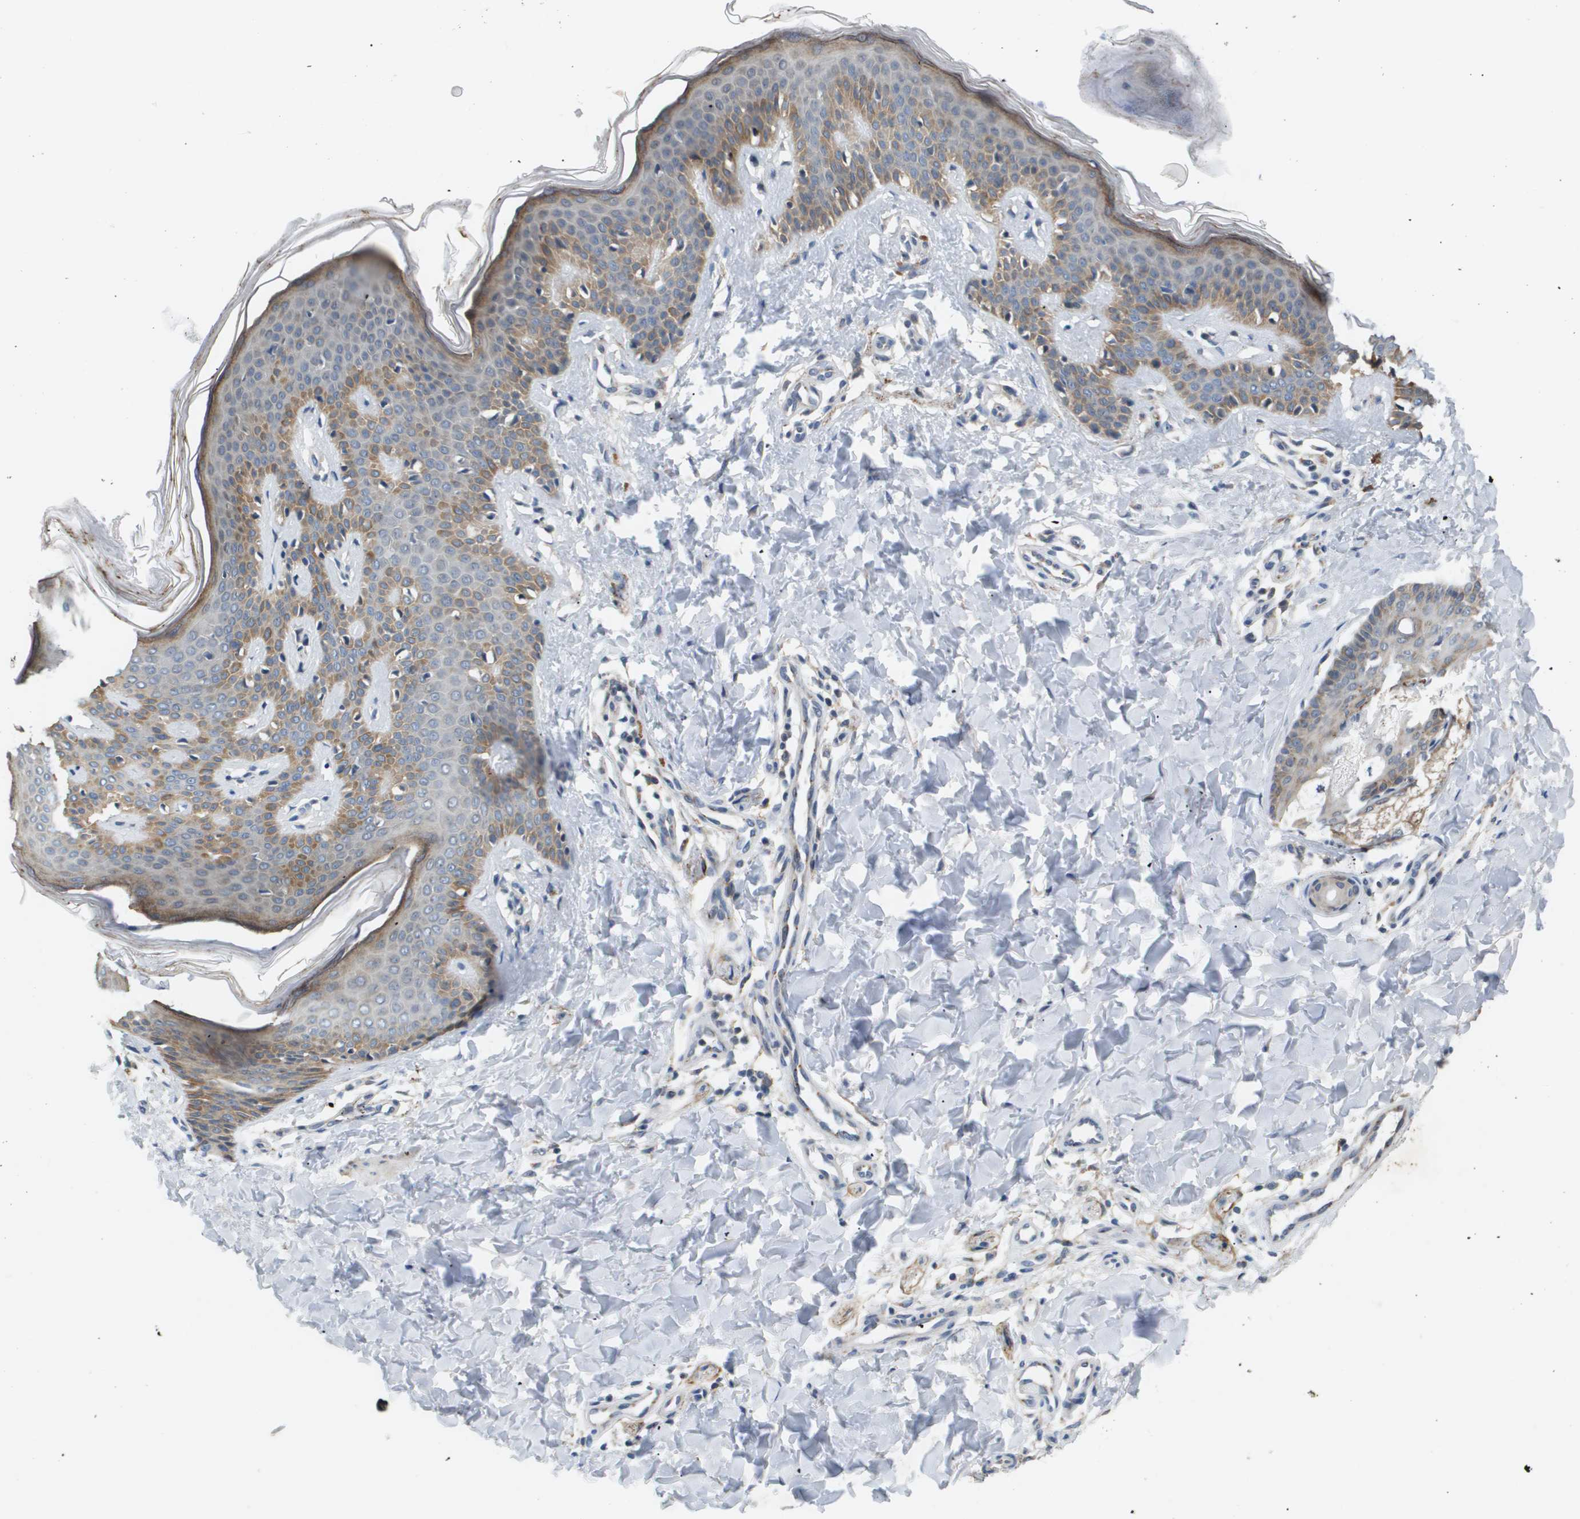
{"staining": {"intensity": "negative", "quantity": "none", "location": "none"}, "tissue": "skin", "cell_type": "Fibroblasts", "image_type": "normal", "snomed": [{"axis": "morphology", "description": "Normal tissue, NOS"}, {"axis": "topography", "description": "Skin"}], "caption": "High power microscopy photomicrograph of an IHC image of normal skin, revealing no significant expression in fibroblasts. The staining is performed using DAB (3,3'-diaminobenzidine) brown chromogen with nuclei counter-stained in using hematoxylin.", "gene": "OTUD5", "patient": {"sex": "female", "age": 17}}